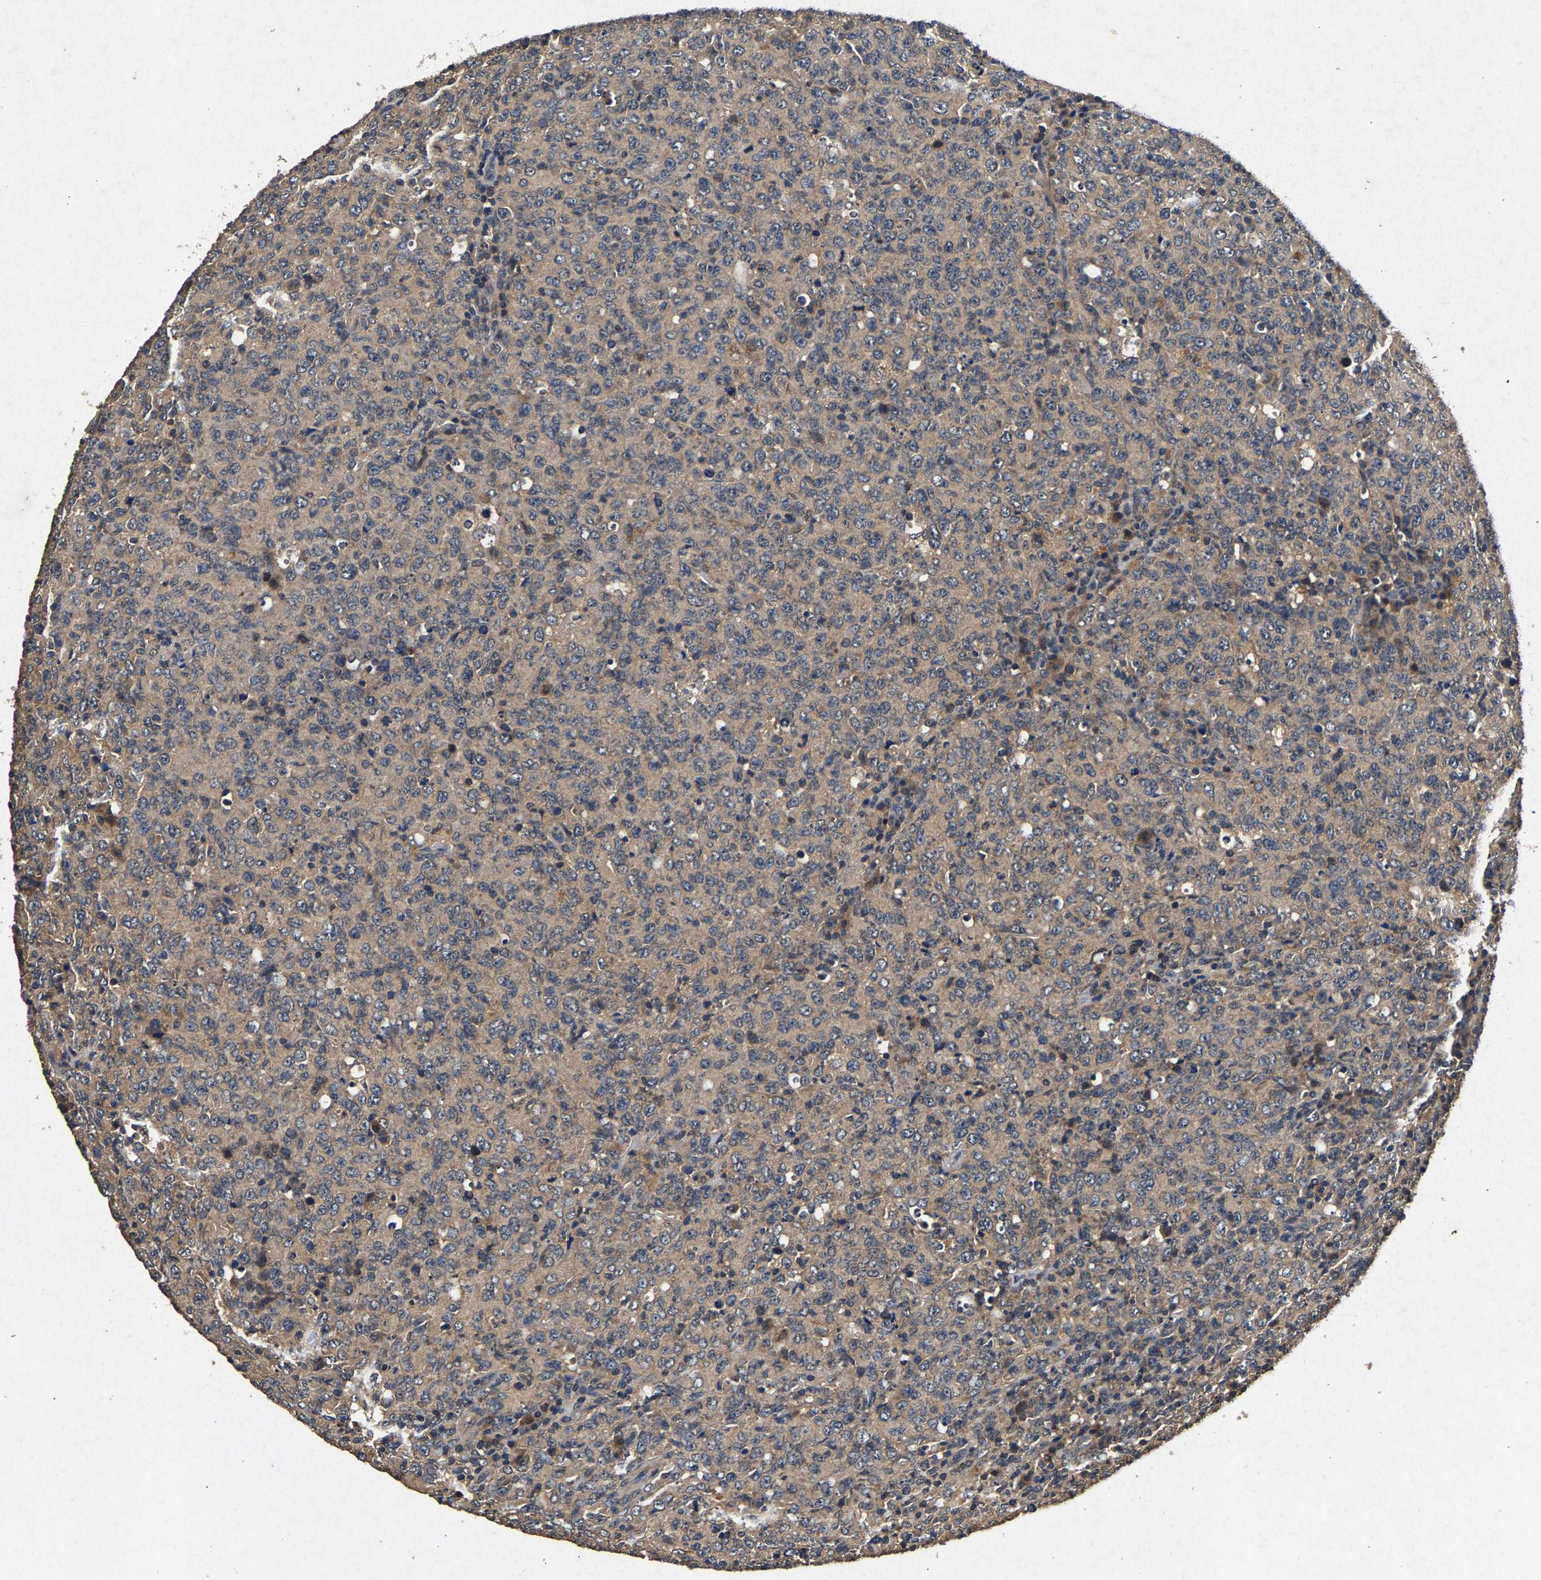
{"staining": {"intensity": "weak", "quantity": ">75%", "location": "cytoplasmic/membranous"}, "tissue": "lymphoma", "cell_type": "Tumor cells", "image_type": "cancer", "snomed": [{"axis": "morphology", "description": "Malignant lymphoma, non-Hodgkin's type, High grade"}, {"axis": "topography", "description": "Tonsil"}], "caption": "A low amount of weak cytoplasmic/membranous positivity is seen in about >75% of tumor cells in high-grade malignant lymphoma, non-Hodgkin's type tissue. (Brightfield microscopy of DAB IHC at high magnification).", "gene": "PPP1CC", "patient": {"sex": "female", "age": 36}}